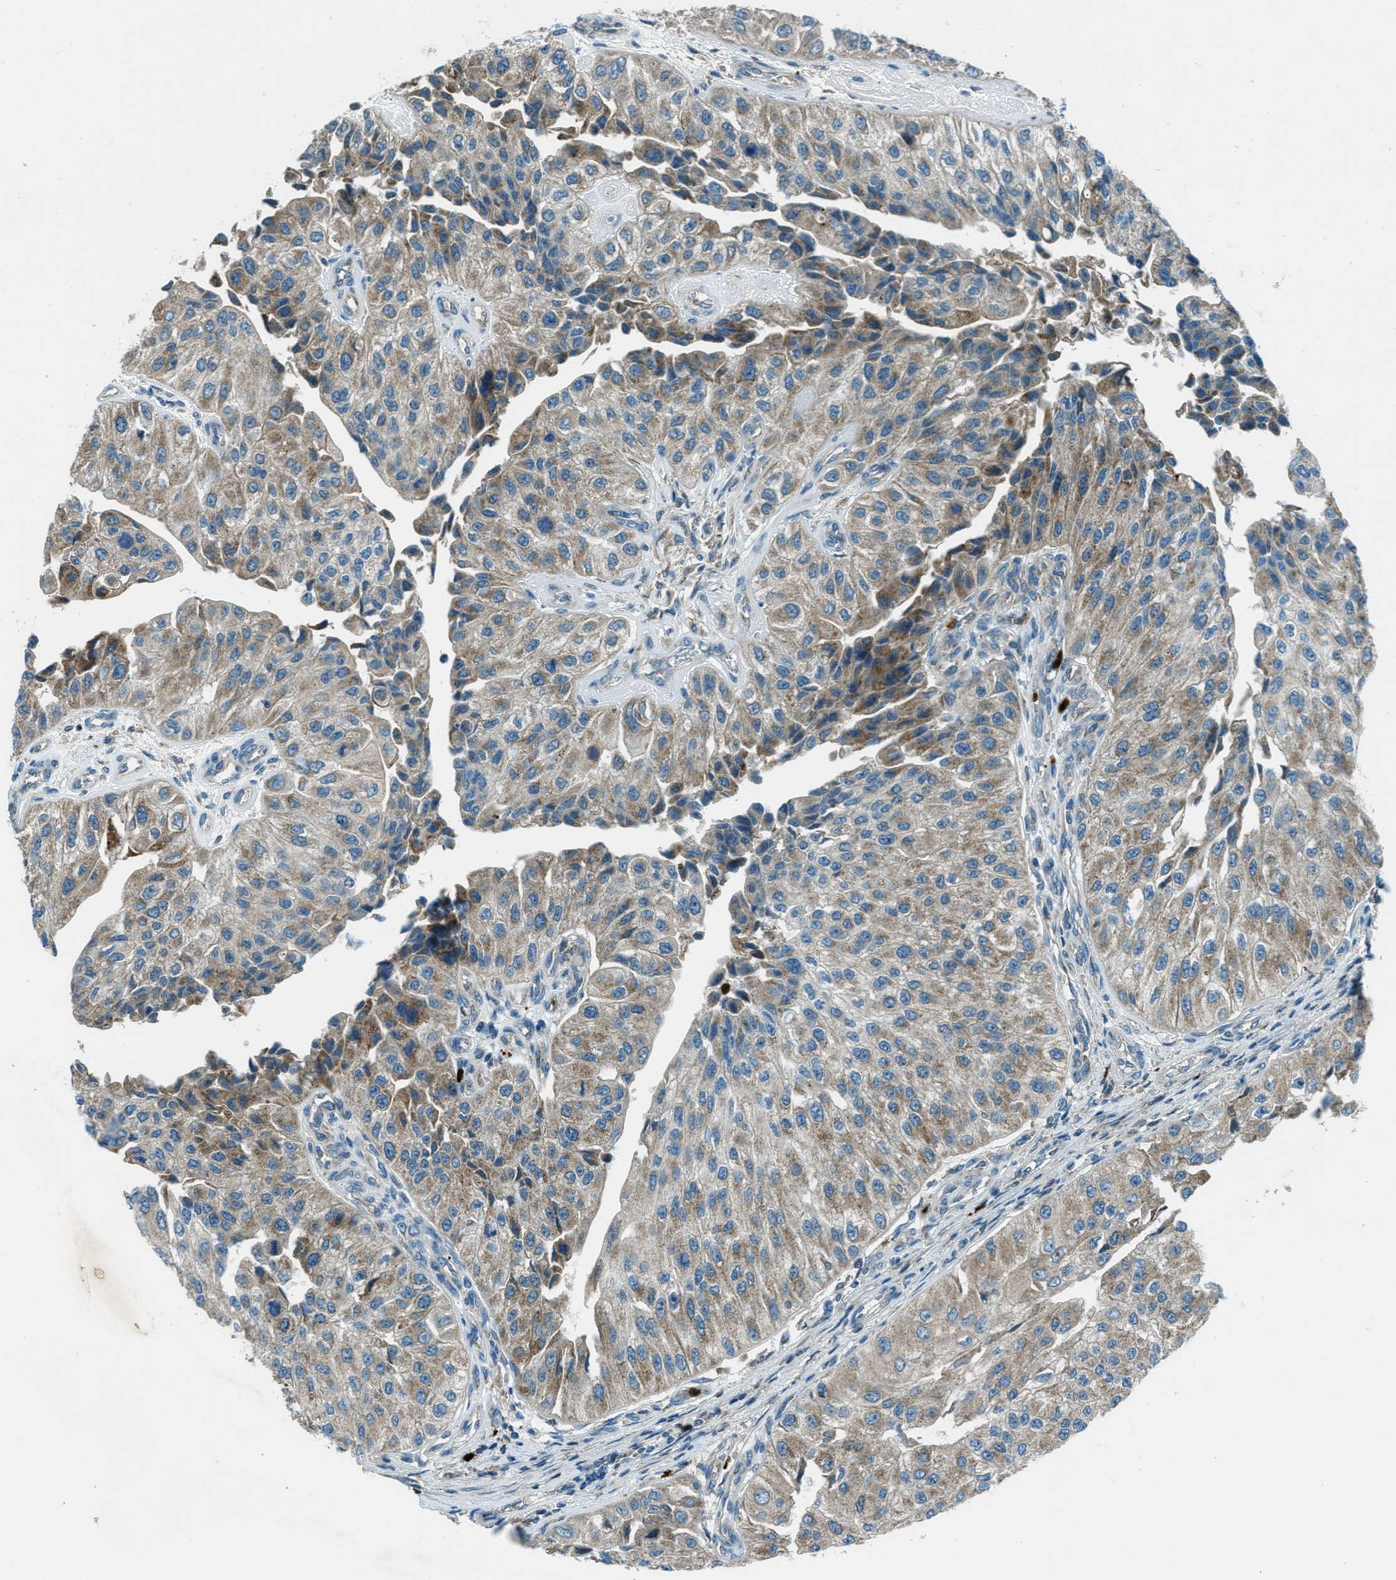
{"staining": {"intensity": "moderate", "quantity": "25%-75%", "location": "cytoplasmic/membranous"}, "tissue": "urothelial cancer", "cell_type": "Tumor cells", "image_type": "cancer", "snomed": [{"axis": "morphology", "description": "Urothelial carcinoma, High grade"}, {"axis": "topography", "description": "Kidney"}, {"axis": "topography", "description": "Urinary bladder"}], "caption": "This micrograph shows immunohistochemistry staining of urothelial cancer, with medium moderate cytoplasmic/membranous staining in about 25%-75% of tumor cells.", "gene": "FAR1", "patient": {"sex": "male", "age": 77}}